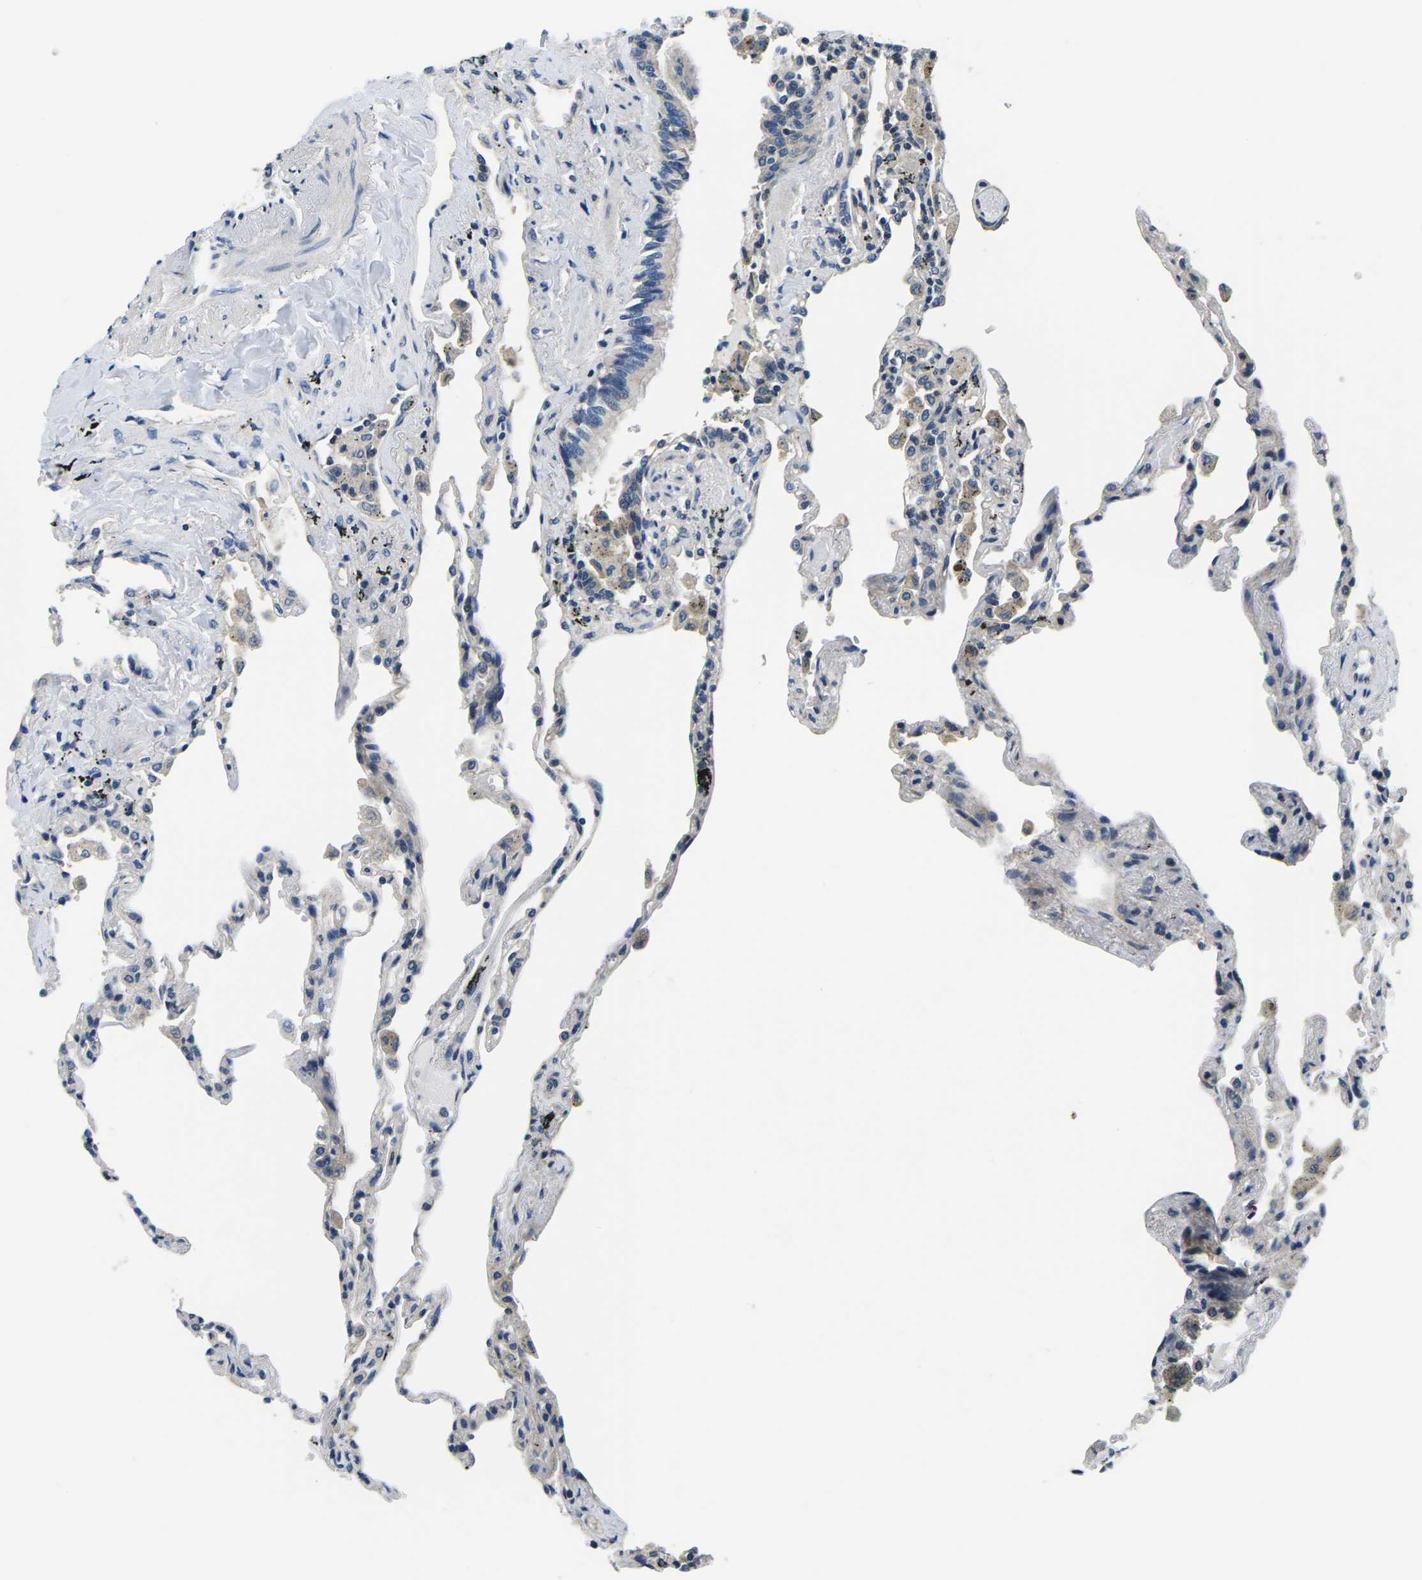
{"staining": {"intensity": "negative", "quantity": "none", "location": "none"}, "tissue": "lung", "cell_type": "Alveolar cells", "image_type": "normal", "snomed": [{"axis": "morphology", "description": "Normal tissue, NOS"}, {"axis": "topography", "description": "Lung"}], "caption": "An immunohistochemistry (IHC) photomicrograph of unremarkable lung is shown. There is no staining in alveolar cells of lung.", "gene": "GSK3B", "patient": {"sex": "male", "age": 59}}